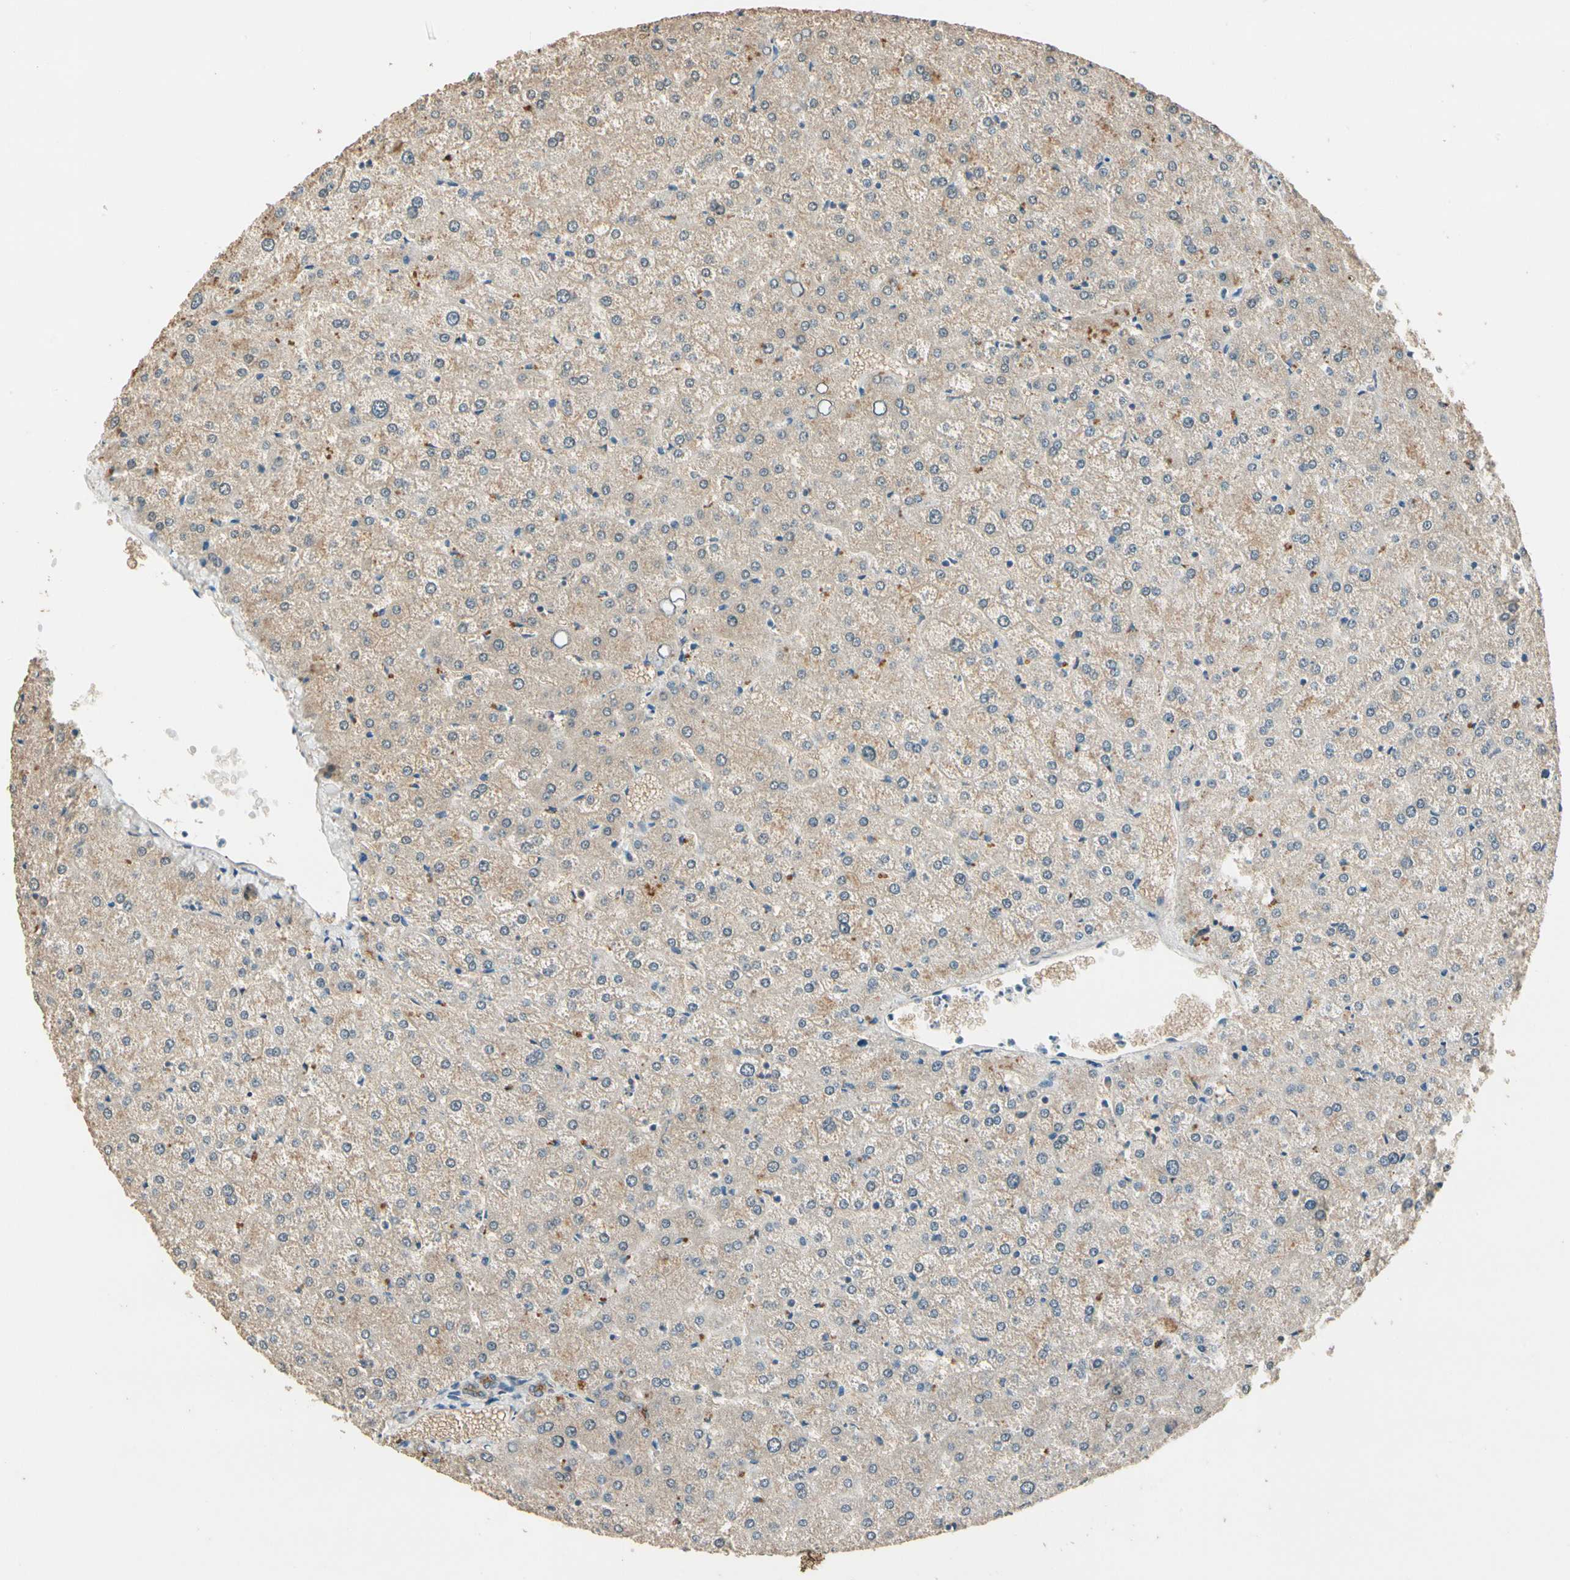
{"staining": {"intensity": "moderate", "quantity": ">75%", "location": "cytoplasmic/membranous"}, "tissue": "liver", "cell_type": "Cholangiocytes", "image_type": "normal", "snomed": [{"axis": "morphology", "description": "Normal tissue, NOS"}, {"axis": "topography", "description": "Liver"}], "caption": "Moderate cytoplasmic/membranous staining is appreciated in approximately >75% of cholangiocytes in normal liver.", "gene": "CDH6", "patient": {"sex": "female", "age": 32}}